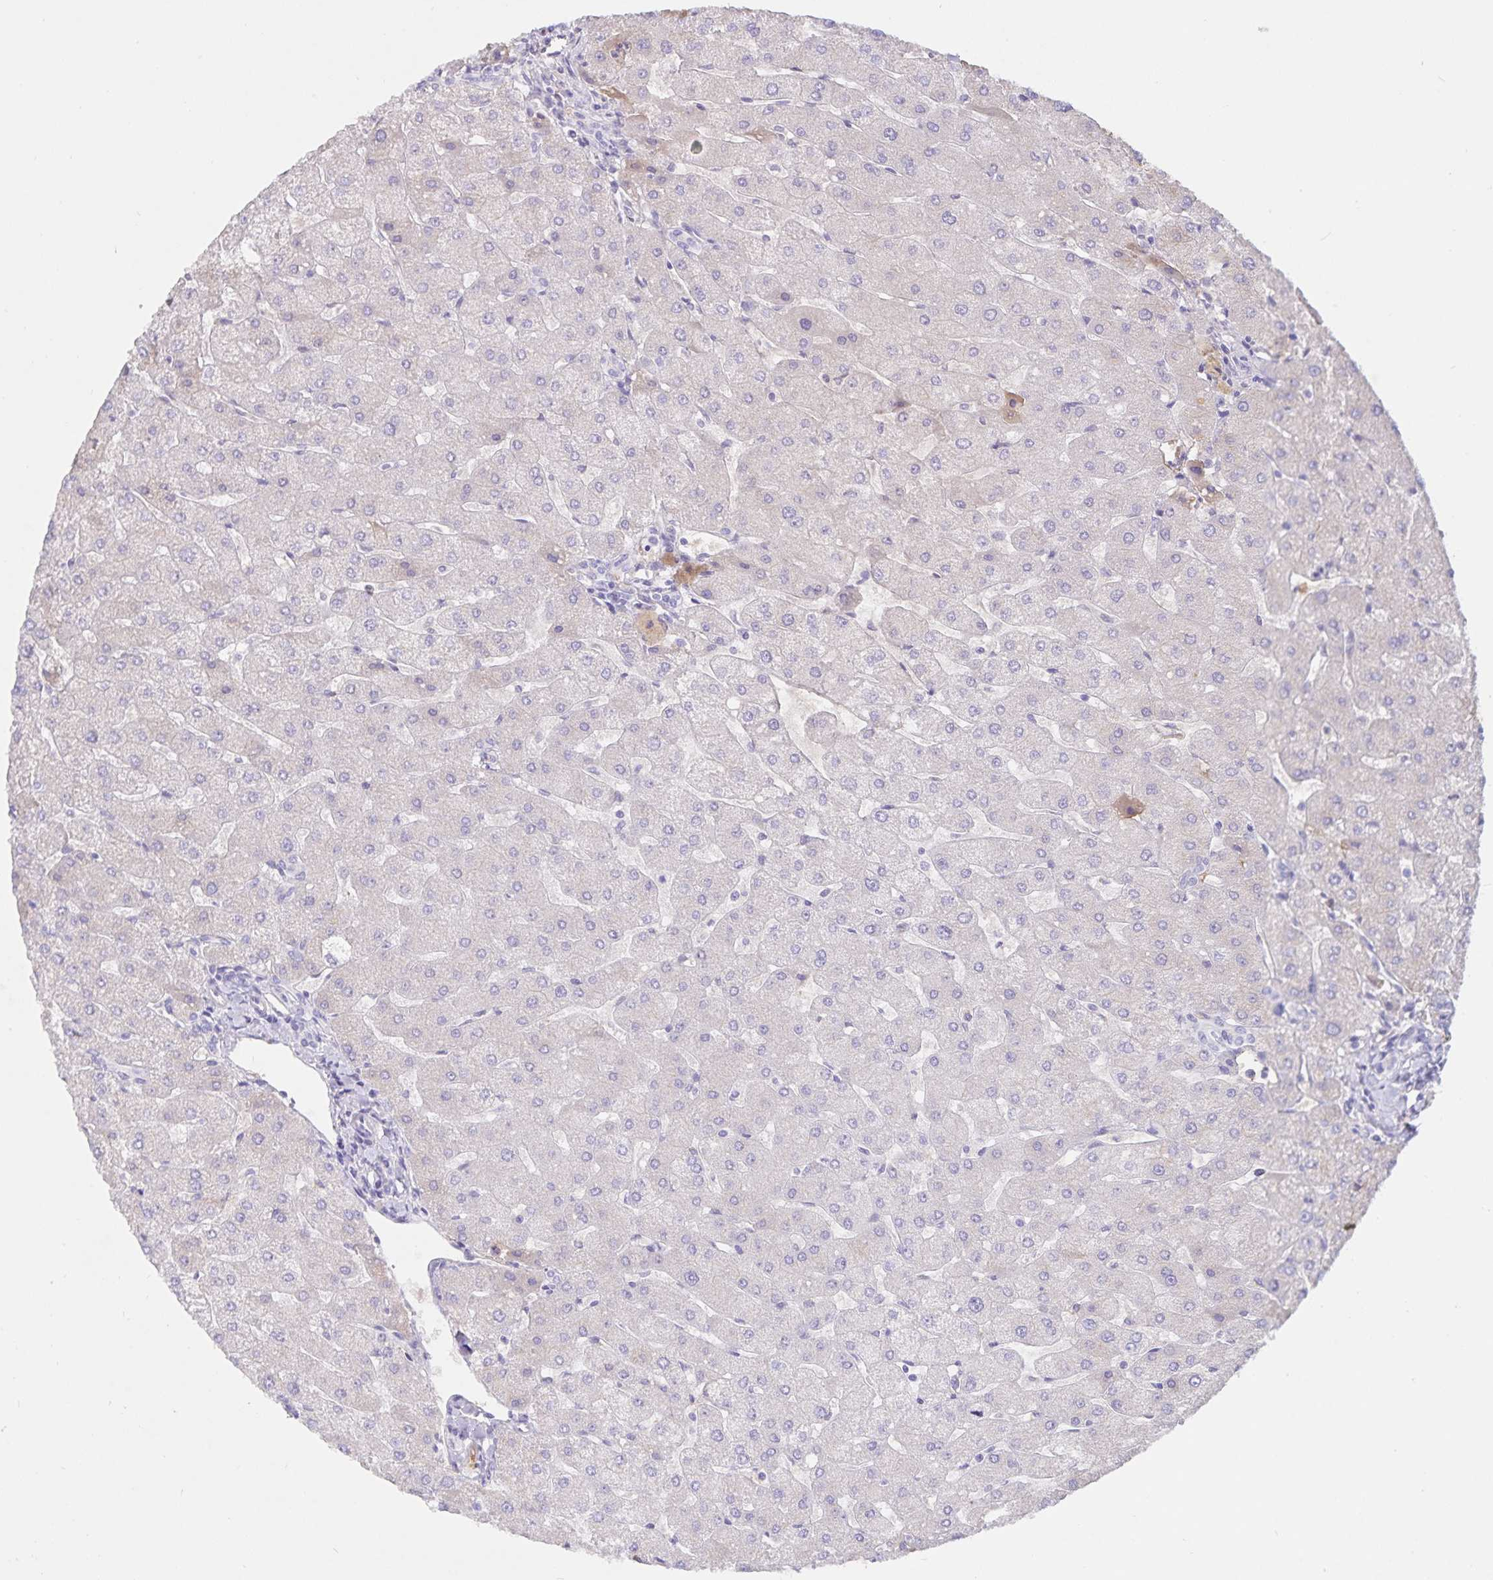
{"staining": {"intensity": "negative", "quantity": "none", "location": "none"}, "tissue": "liver", "cell_type": "Cholangiocytes", "image_type": "normal", "snomed": [{"axis": "morphology", "description": "Normal tissue, NOS"}, {"axis": "topography", "description": "Liver"}], "caption": "The image exhibits no significant positivity in cholangiocytes of liver. Brightfield microscopy of IHC stained with DAB (3,3'-diaminobenzidine) (brown) and hematoxylin (blue), captured at high magnification.", "gene": "FGG", "patient": {"sex": "male", "age": 67}}